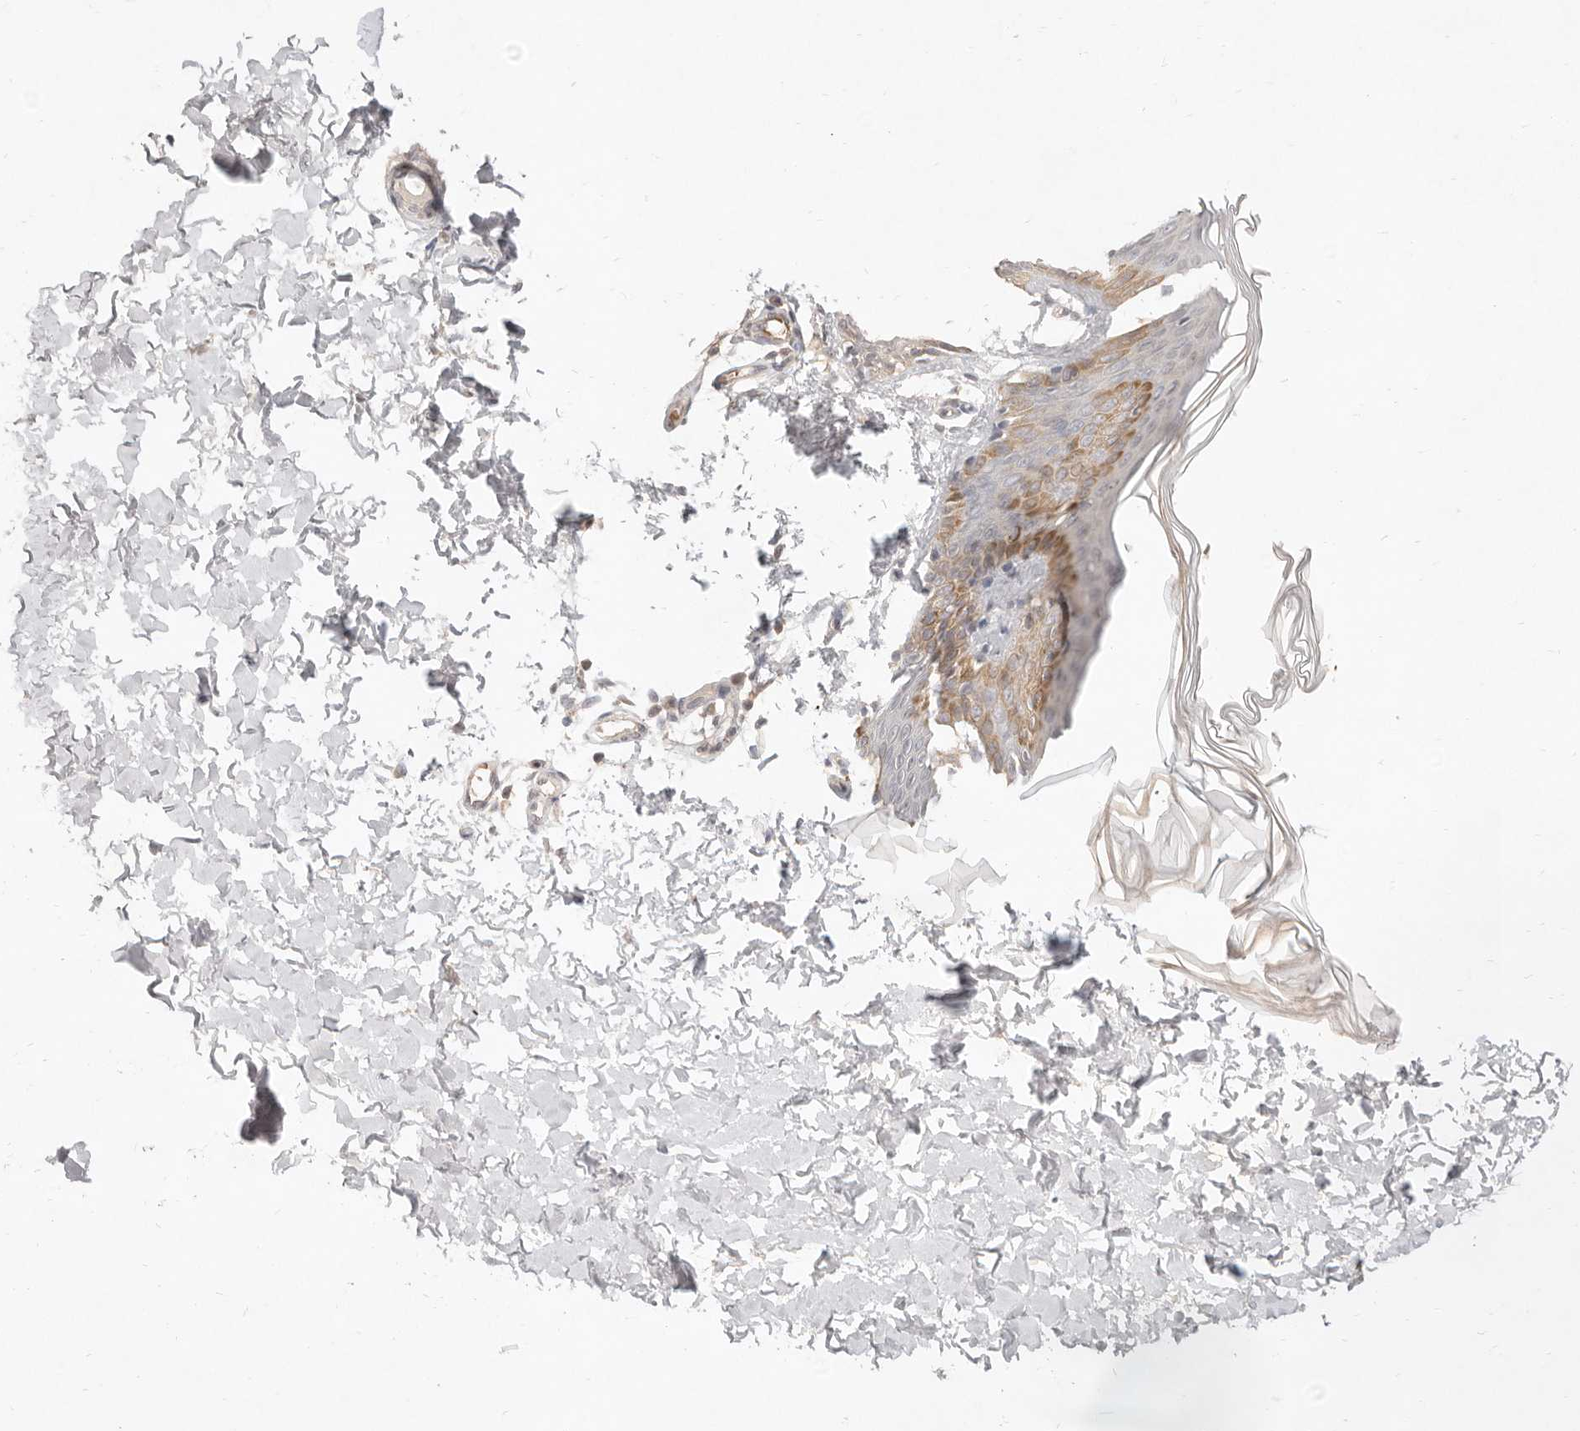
{"staining": {"intensity": "negative", "quantity": "none", "location": "none"}, "tissue": "skin", "cell_type": "Fibroblasts", "image_type": "normal", "snomed": [{"axis": "morphology", "description": "Normal tissue, NOS"}, {"axis": "morphology", "description": "Neoplasm, benign, NOS"}, {"axis": "topography", "description": "Skin"}, {"axis": "topography", "description": "Soft tissue"}], "caption": "This is a micrograph of IHC staining of benign skin, which shows no positivity in fibroblasts. (DAB (3,3'-diaminobenzidine) IHC, high magnification).", "gene": "MEP1A", "patient": {"sex": "male", "age": 26}}